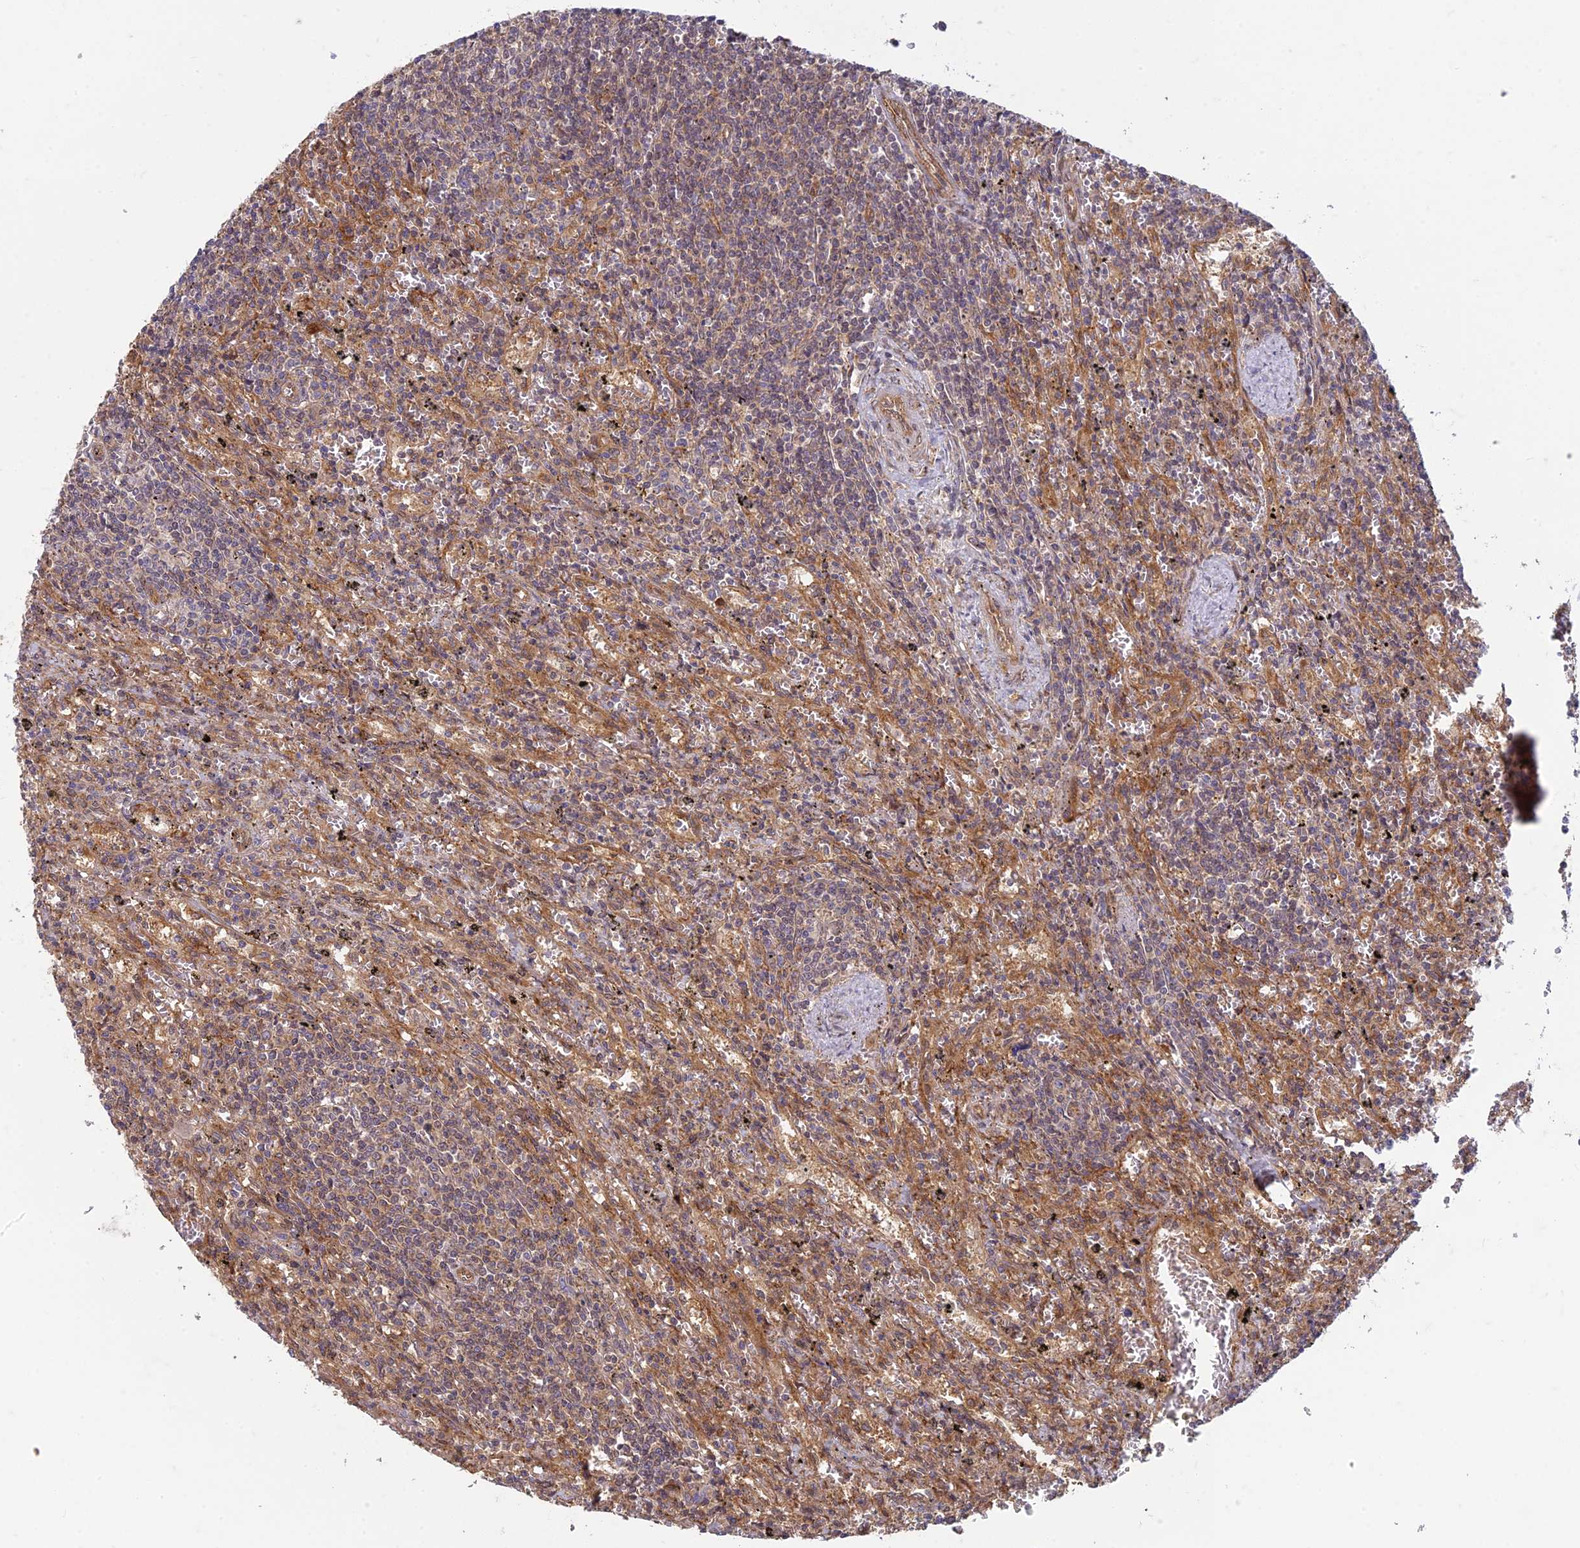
{"staining": {"intensity": "negative", "quantity": "none", "location": "none"}, "tissue": "lymphoma", "cell_type": "Tumor cells", "image_type": "cancer", "snomed": [{"axis": "morphology", "description": "Malignant lymphoma, non-Hodgkin's type, Low grade"}, {"axis": "topography", "description": "Spleen"}], "caption": "Micrograph shows no protein staining in tumor cells of lymphoma tissue.", "gene": "TCF25", "patient": {"sex": "male", "age": 76}}